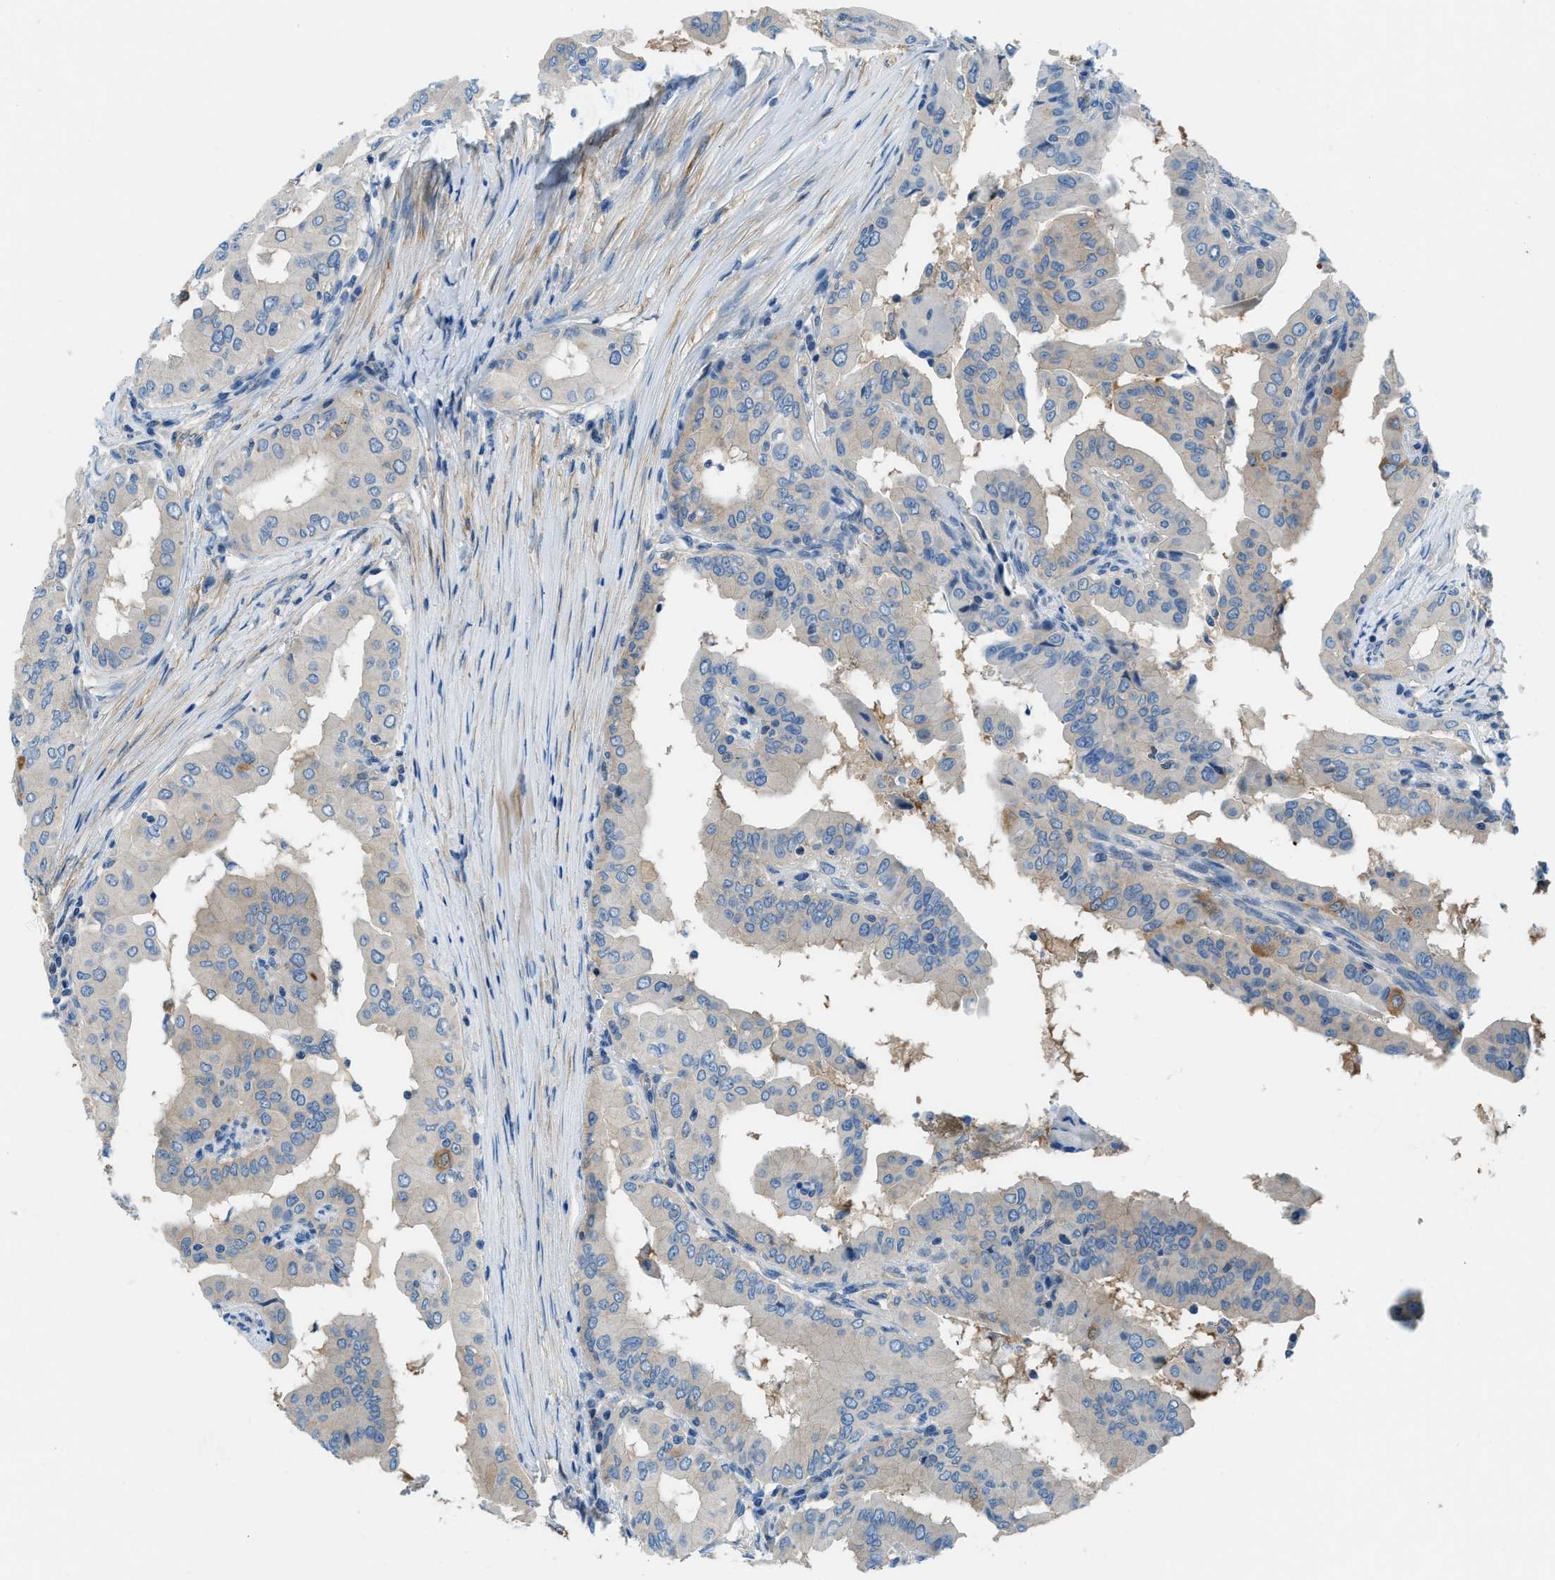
{"staining": {"intensity": "weak", "quantity": "<25%", "location": "cytoplasmic/membranous"}, "tissue": "thyroid cancer", "cell_type": "Tumor cells", "image_type": "cancer", "snomed": [{"axis": "morphology", "description": "Papillary adenocarcinoma, NOS"}, {"axis": "topography", "description": "Thyroid gland"}], "caption": "This is an immunohistochemistry histopathology image of thyroid papillary adenocarcinoma. There is no staining in tumor cells.", "gene": "PFKP", "patient": {"sex": "male", "age": 33}}